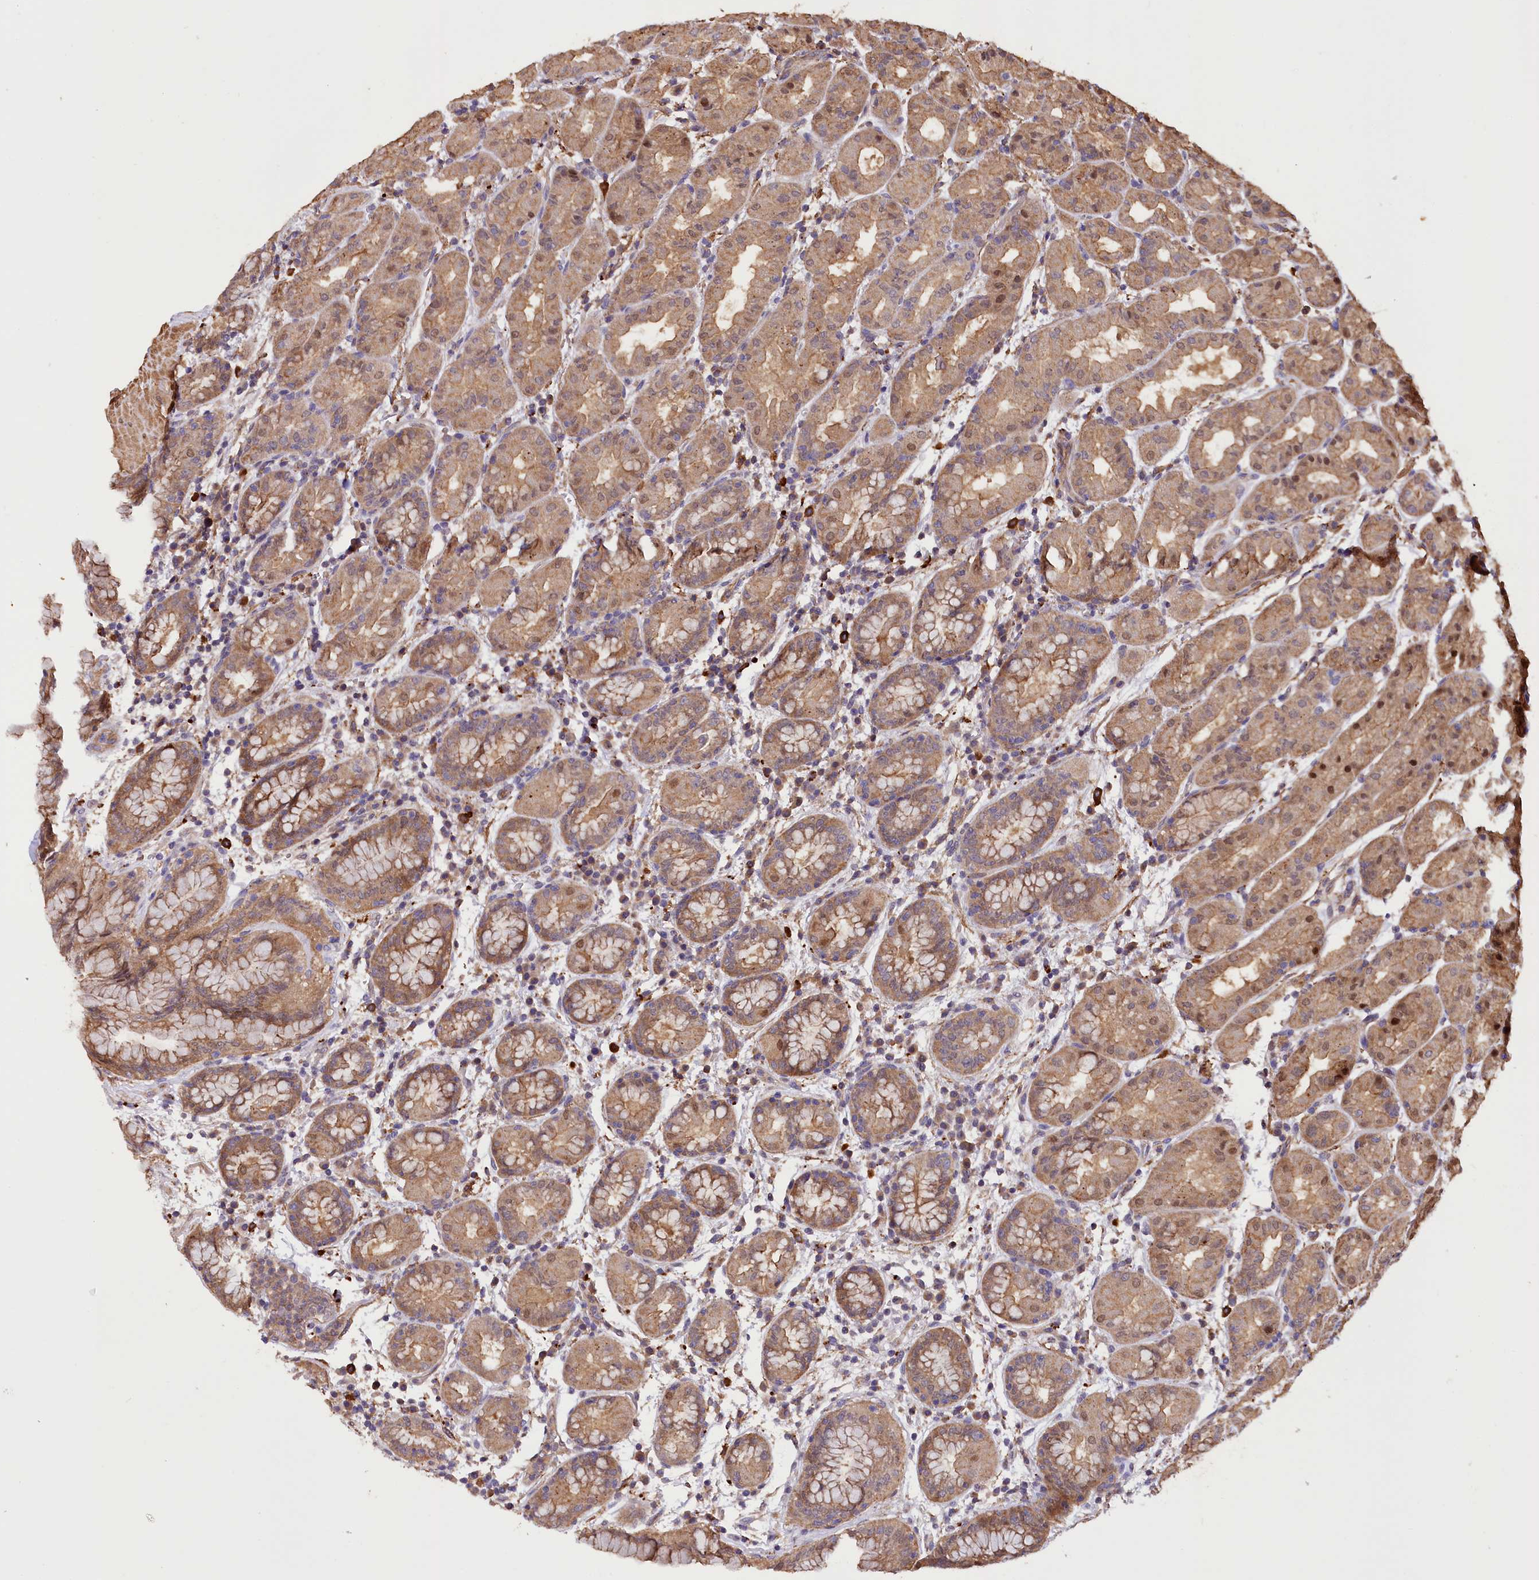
{"staining": {"intensity": "moderate", "quantity": ">75%", "location": "cytoplasmic/membranous"}, "tissue": "stomach", "cell_type": "Glandular cells", "image_type": "normal", "snomed": [{"axis": "morphology", "description": "Normal tissue, NOS"}, {"axis": "topography", "description": "Stomach"}], "caption": "A brown stain shows moderate cytoplasmic/membranous staining of a protein in glandular cells of normal human stomach. (Stains: DAB (3,3'-diaminobenzidine) in brown, nuclei in blue, Microscopy: brightfield microscopy at high magnification).", "gene": "DPP3", "patient": {"sex": "female", "age": 79}}